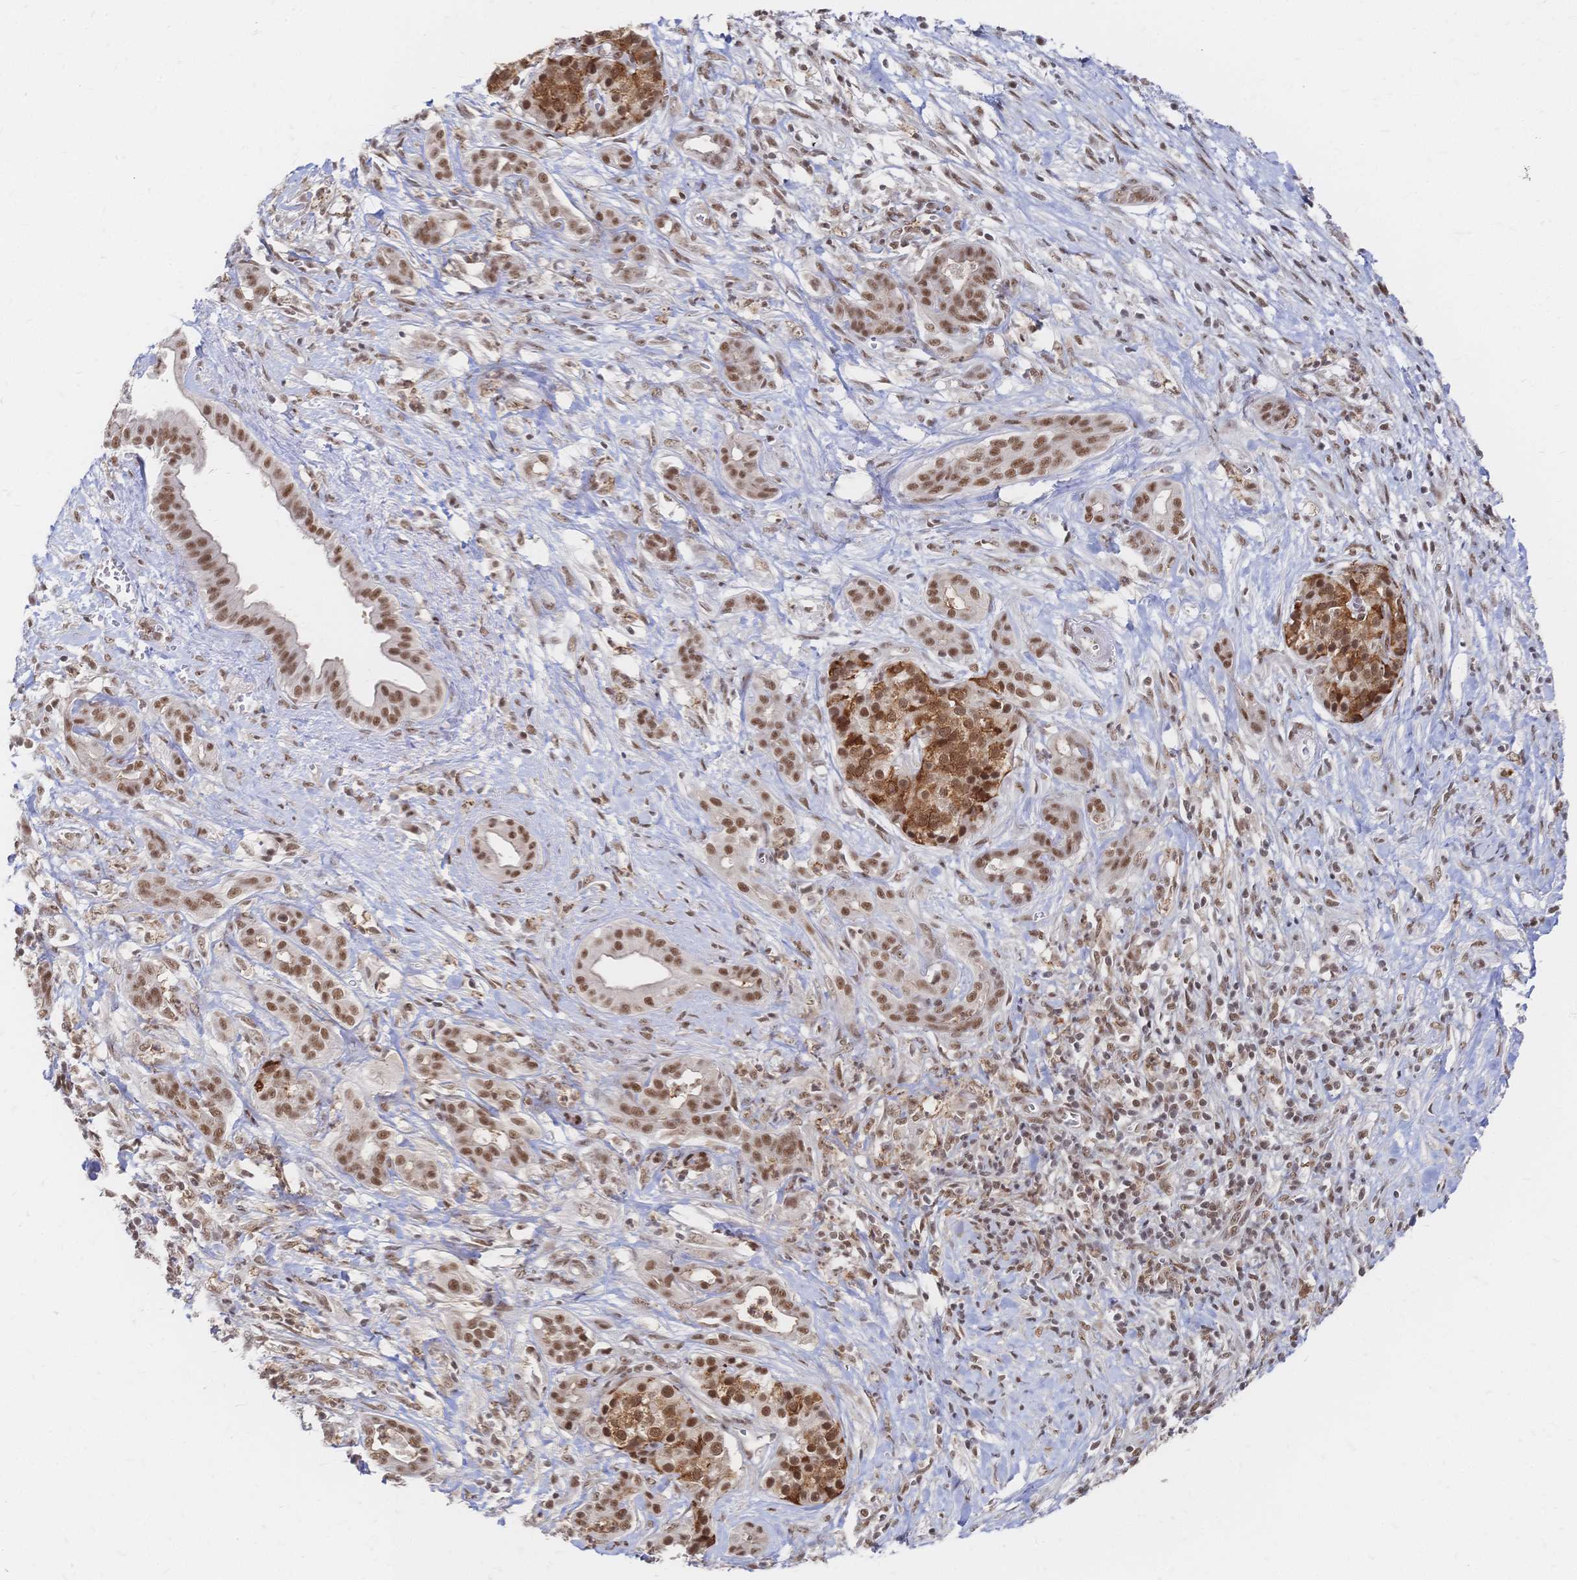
{"staining": {"intensity": "moderate", "quantity": ">75%", "location": "nuclear"}, "tissue": "pancreatic cancer", "cell_type": "Tumor cells", "image_type": "cancer", "snomed": [{"axis": "morphology", "description": "Adenocarcinoma, NOS"}, {"axis": "topography", "description": "Pancreas"}], "caption": "Tumor cells exhibit medium levels of moderate nuclear staining in approximately >75% of cells in pancreatic adenocarcinoma. The staining was performed using DAB (3,3'-diaminobenzidine), with brown indicating positive protein expression. Nuclei are stained blue with hematoxylin.", "gene": "NELFA", "patient": {"sex": "male", "age": 61}}